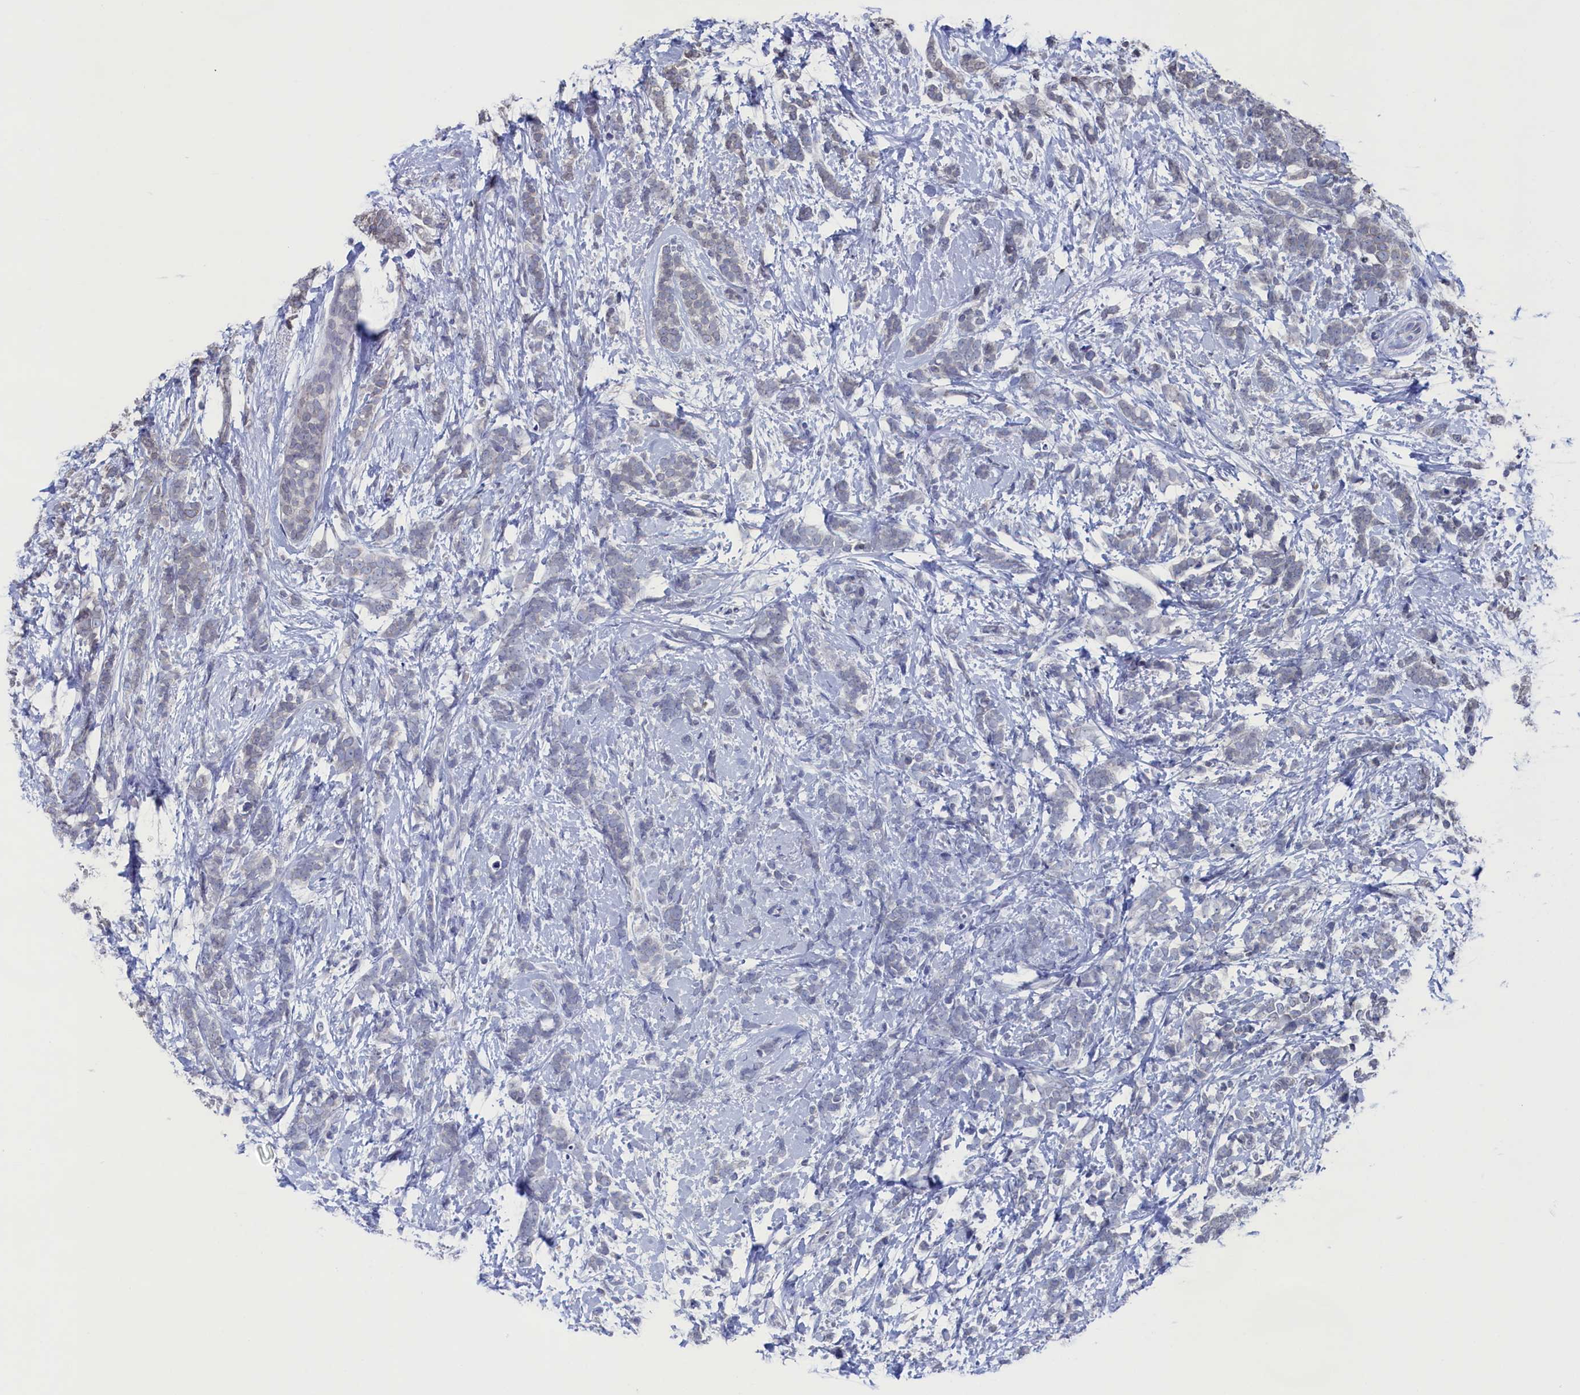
{"staining": {"intensity": "negative", "quantity": "none", "location": "none"}, "tissue": "breast cancer", "cell_type": "Tumor cells", "image_type": "cancer", "snomed": [{"axis": "morphology", "description": "Lobular carcinoma"}, {"axis": "topography", "description": "Breast"}], "caption": "This is an immunohistochemistry (IHC) photomicrograph of human breast cancer (lobular carcinoma). There is no staining in tumor cells.", "gene": "C11orf54", "patient": {"sex": "female", "age": 58}}